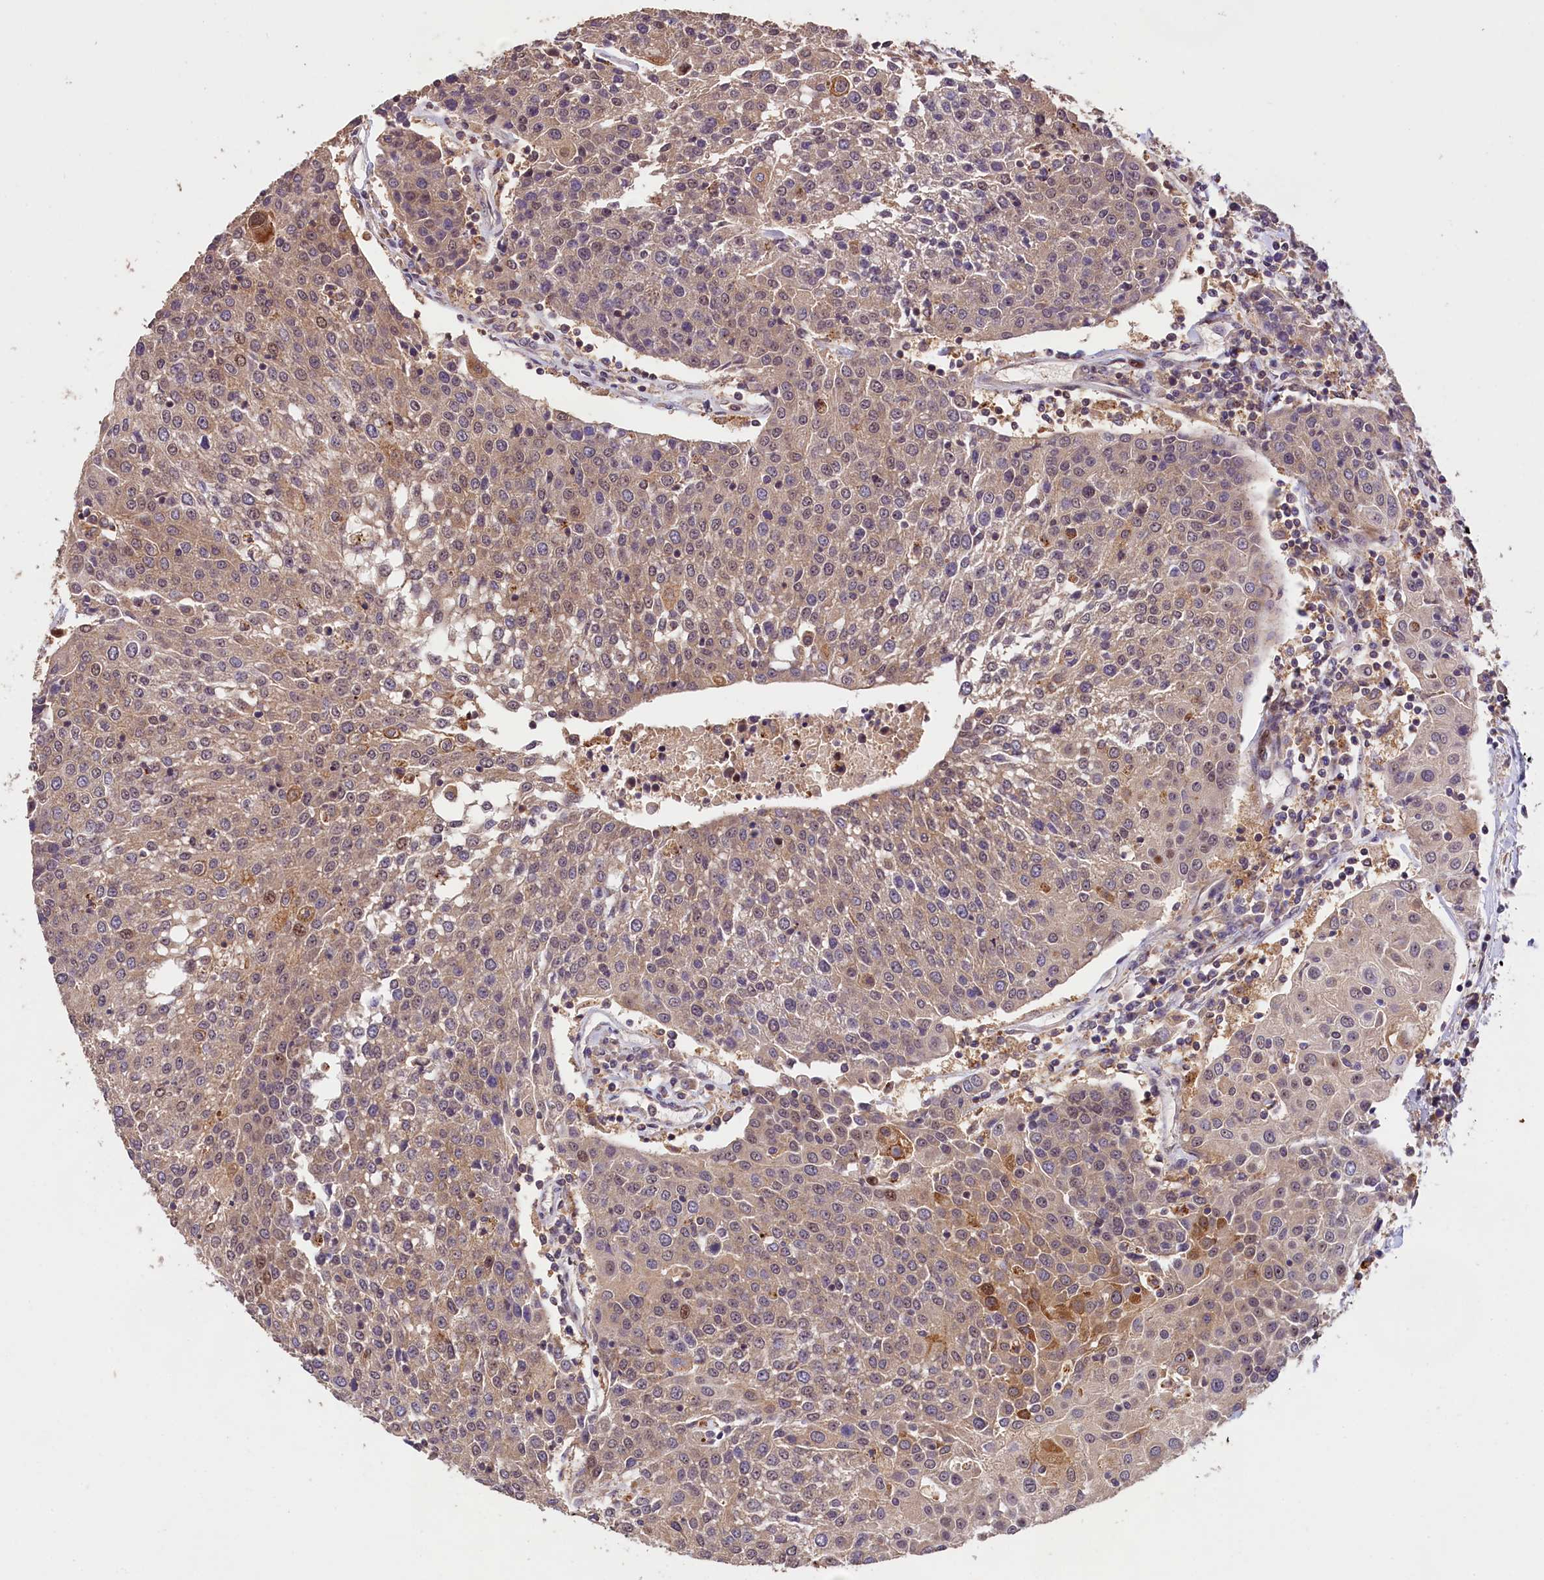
{"staining": {"intensity": "moderate", "quantity": "<25%", "location": "cytoplasmic/membranous,nuclear"}, "tissue": "urothelial cancer", "cell_type": "Tumor cells", "image_type": "cancer", "snomed": [{"axis": "morphology", "description": "Urothelial carcinoma, High grade"}, {"axis": "topography", "description": "Urinary bladder"}], "caption": "Human high-grade urothelial carcinoma stained for a protein (brown) demonstrates moderate cytoplasmic/membranous and nuclear positive positivity in about <25% of tumor cells.", "gene": "PHAF1", "patient": {"sex": "female", "age": 85}}